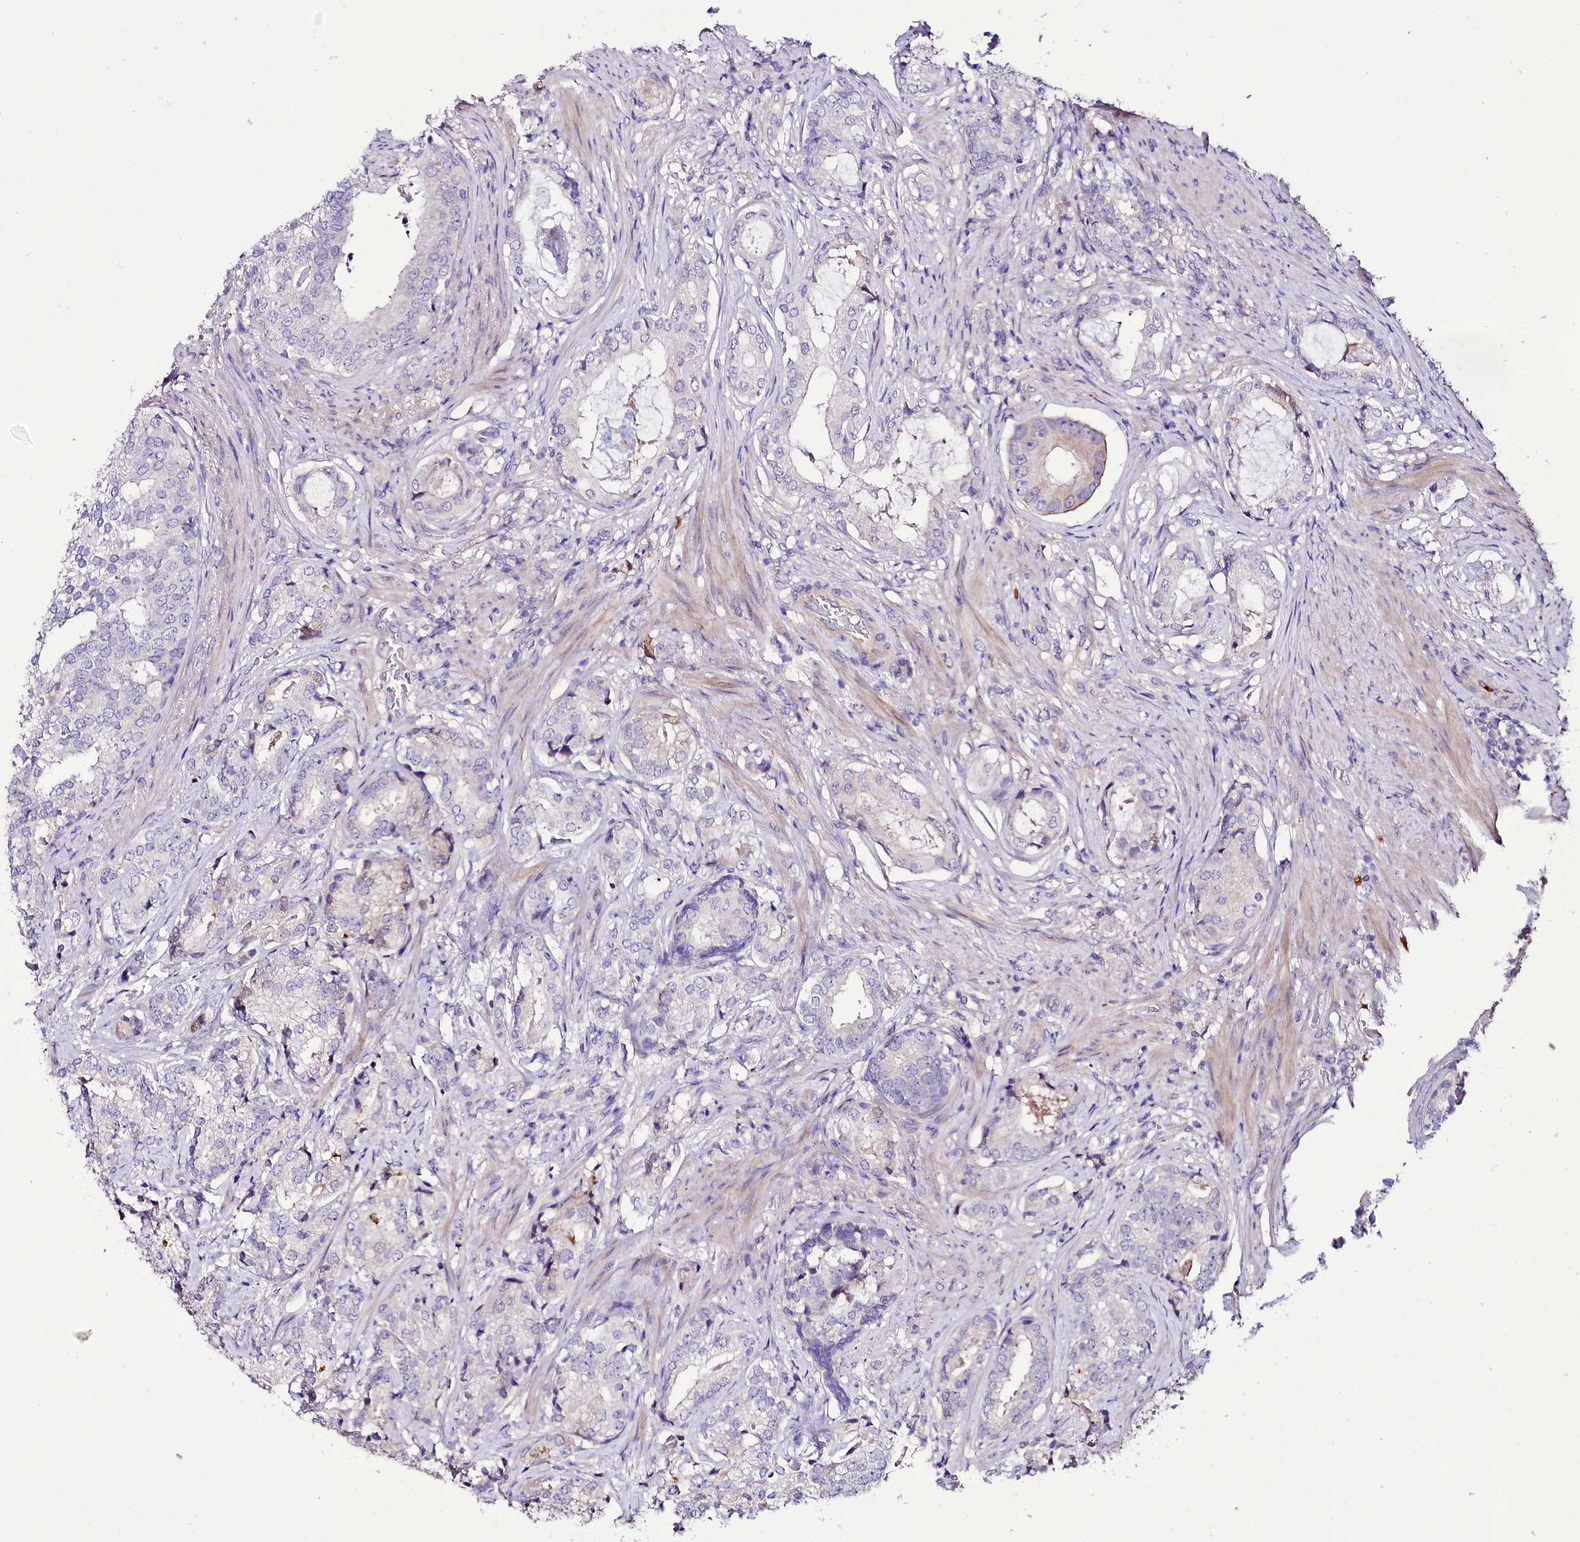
{"staining": {"intensity": "negative", "quantity": "none", "location": "none"}, "tissue": "prostate cancer", "cell_type": "Tumor cells", "image_type": "cancer", "snomed": [{"axis": "morphology", "description": "Adenocarcinoma, Low grade"}, {"axis": "topography", "description": "Prostate"}], "caption": "There is no significant positivity in tumor cells of prostate cancer (adenocarcinoma (low-grade)). (IHC, brightfield microscopy, high magnification).", "gene": "PPP1R32", "patient": {"sex": "male", "age": 71}}